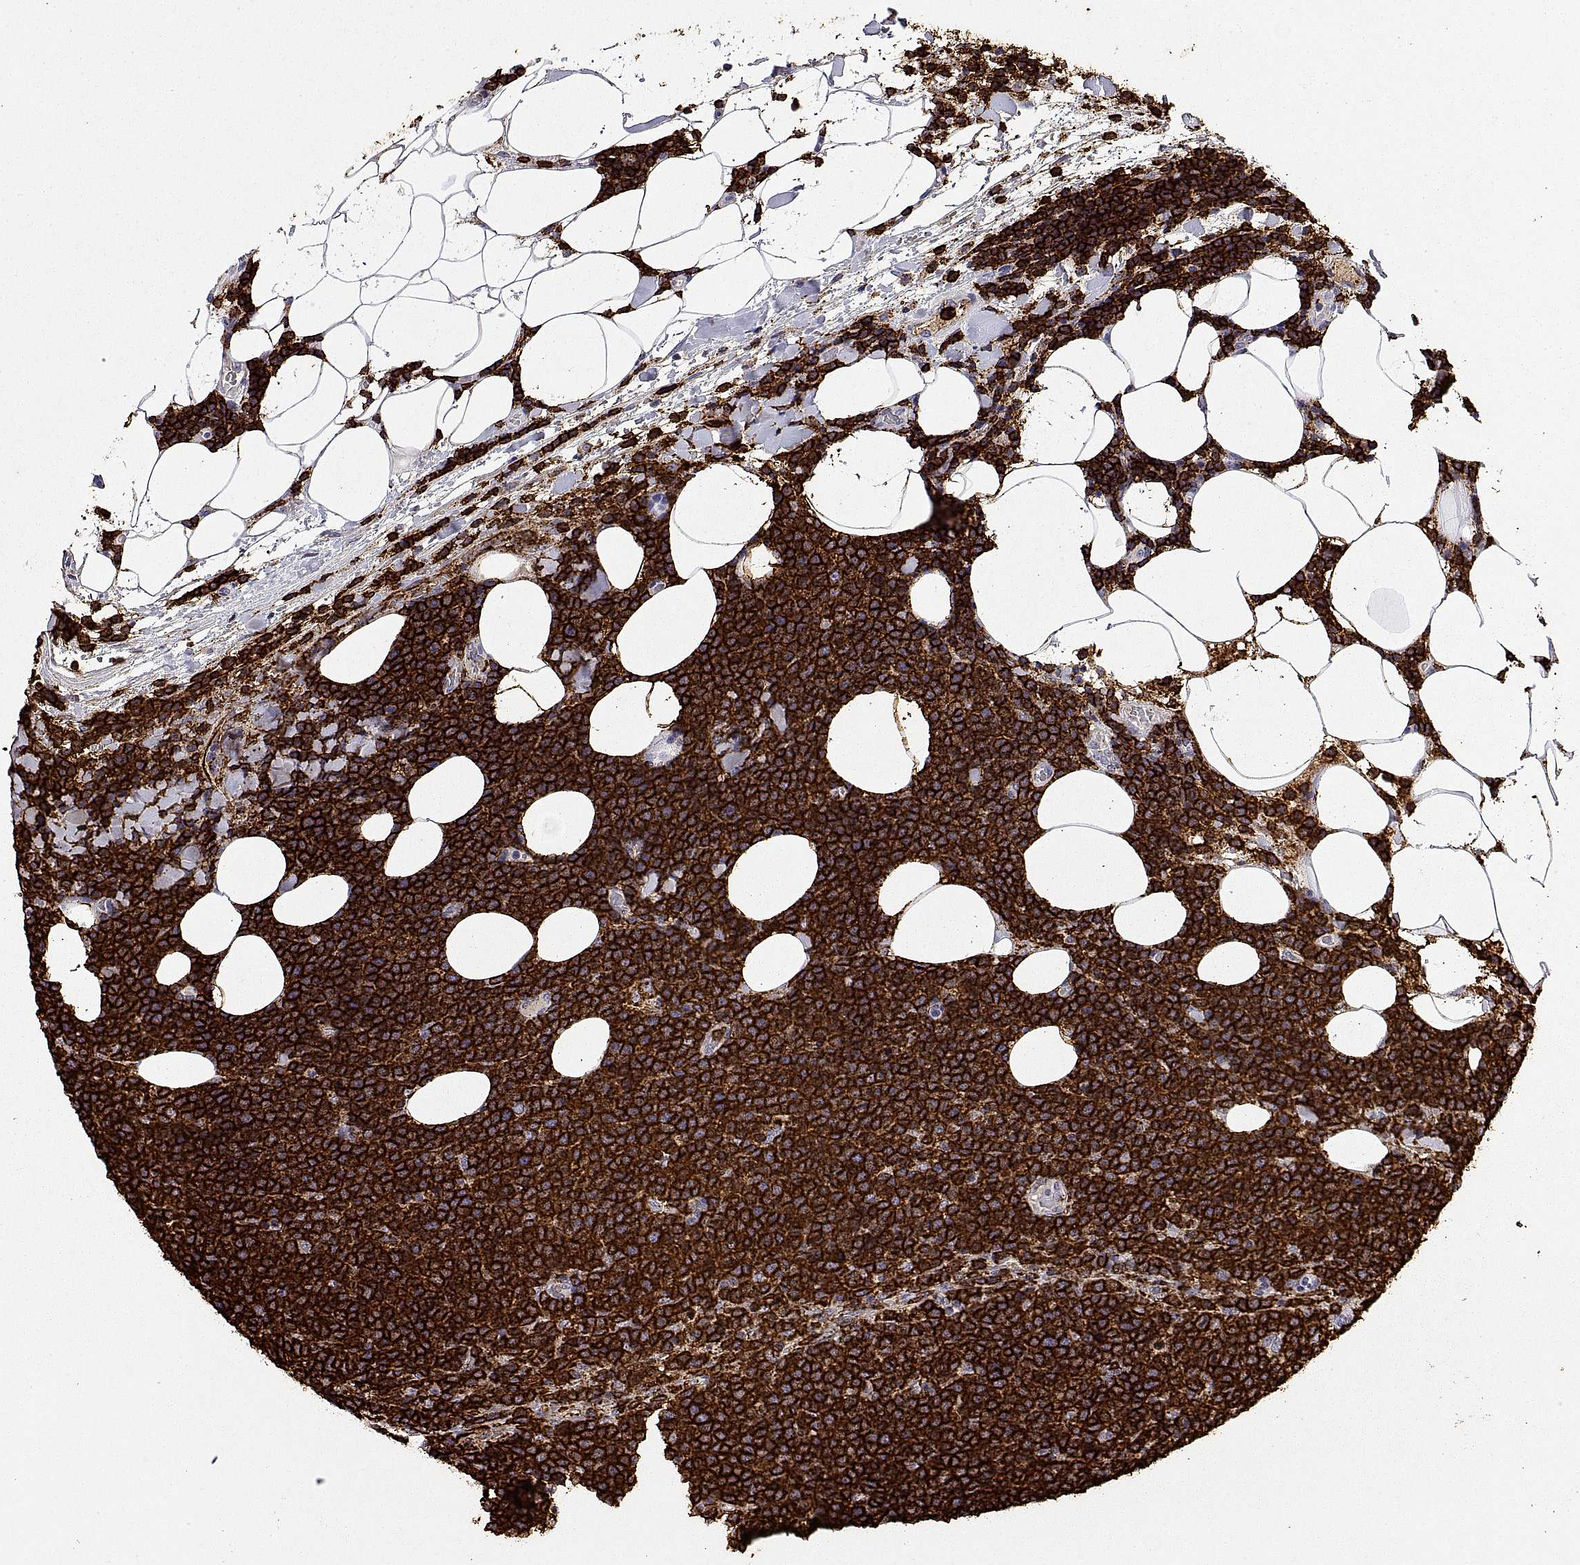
{"staining": {"intensity": "negative", "quantity": "none", "location": "none"}, "tissue": "lymphoma", "cell_type": "Tumor cells", "image_type": "cancer", "snomed": [{"axis": "morphology", "description": "Malignant lymphoma, non-Hodgkin's type, High grade"}, {"axis": "topography", "description": "Lymph node"}], "caption": "IHC of human high-grade malignant lymphoma, non-Hodgkin's type reveals no expression in tumor cells.", "gene": "MS4A1", "patient": {"sex": "male", "age": 61}}